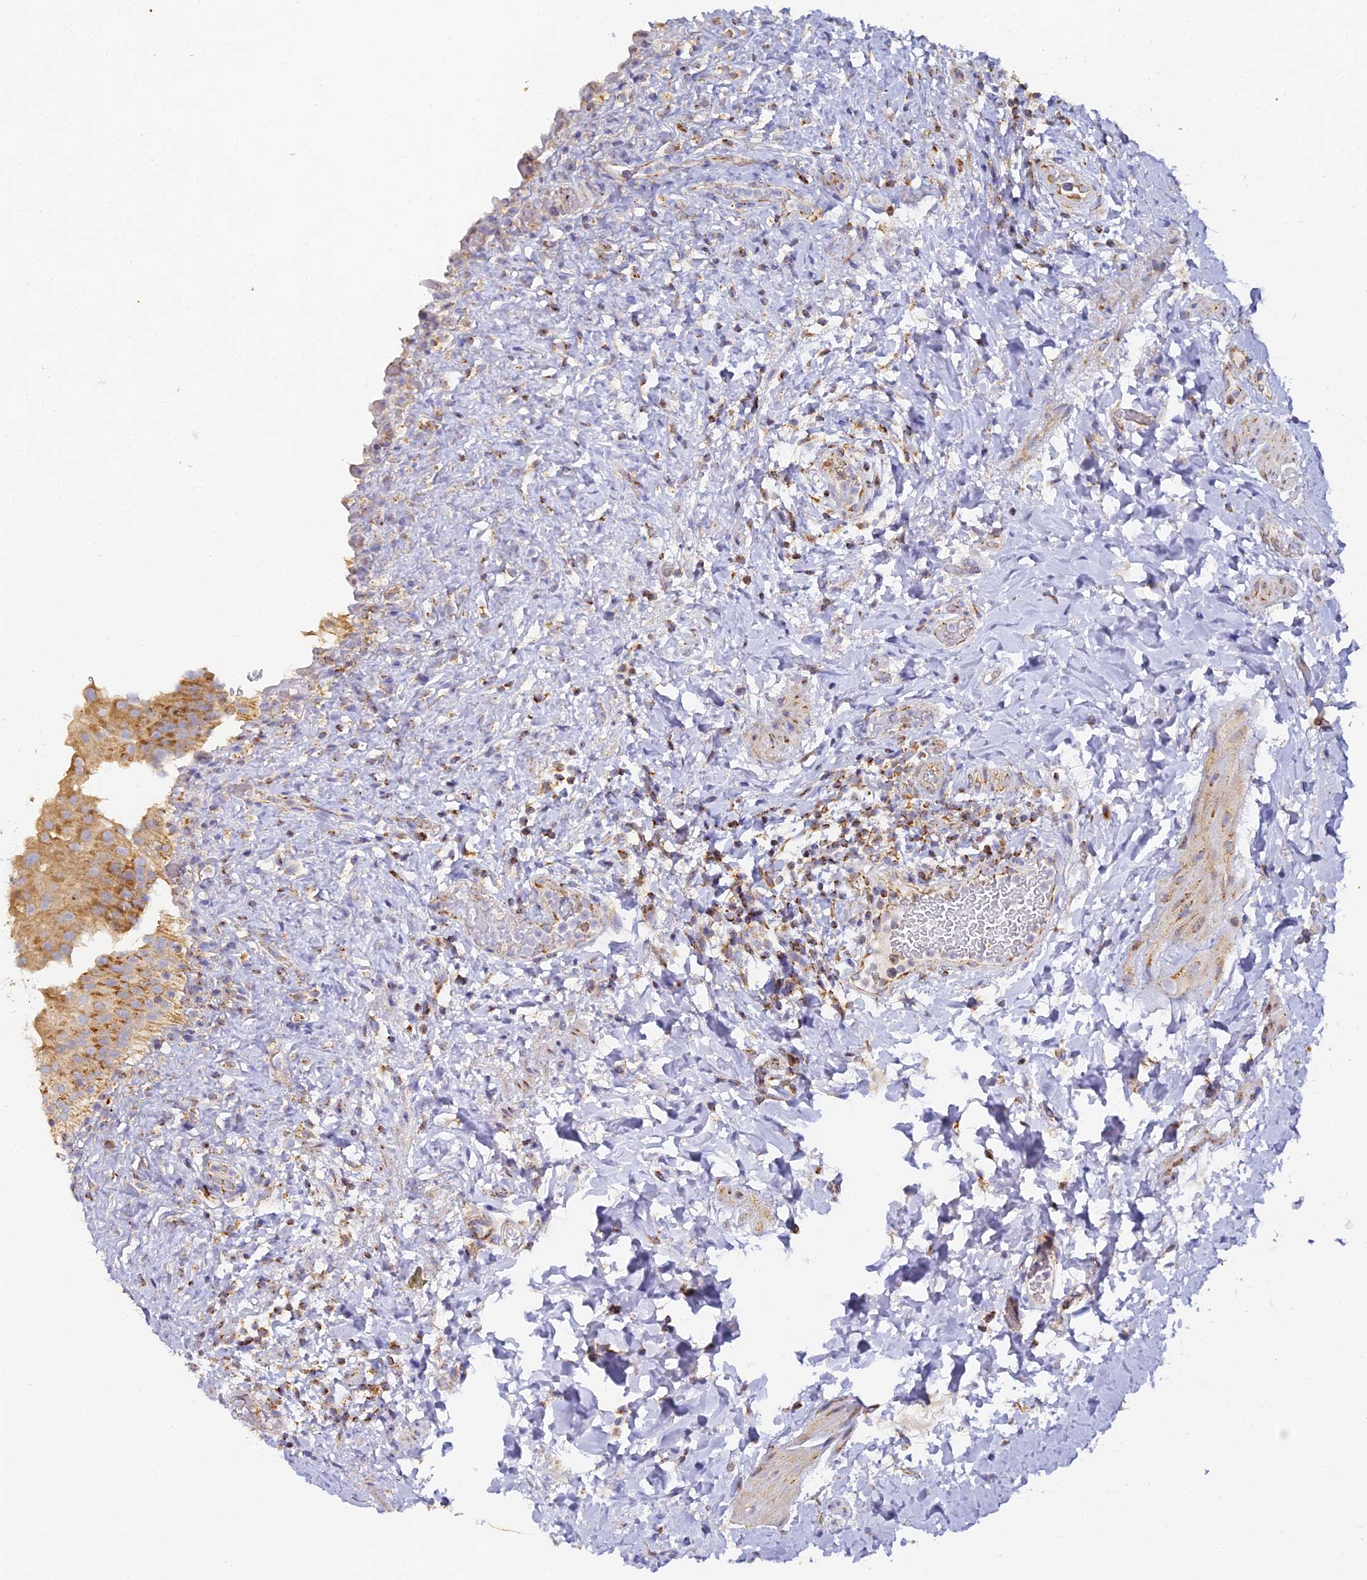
{"staining": {"intensity": "strong", "quantity": ">75%", "location": "cytoplasmic/membranous"}, "tissue": "urinary bladder", "cell_type": "Urothelial cells", "image_type": "normal", "snomed": [{"axis": "morphology", "description": "Normal tissue, NOS"}, {"axis": "topography", "description": "Urinary bladder"}], "caption": "Immunohistochemical staining of normal urinary bladder demonstrates strong cytoplasmic/membranous protein expression in about >75% of urothelial cells. The staining is performed using DAB brown chromogen to label protein expression. The nuclei are counter-stained blue using hematoxylin.", "gene": "DONSON", "patient": {"sex": "female", "age": 27}}